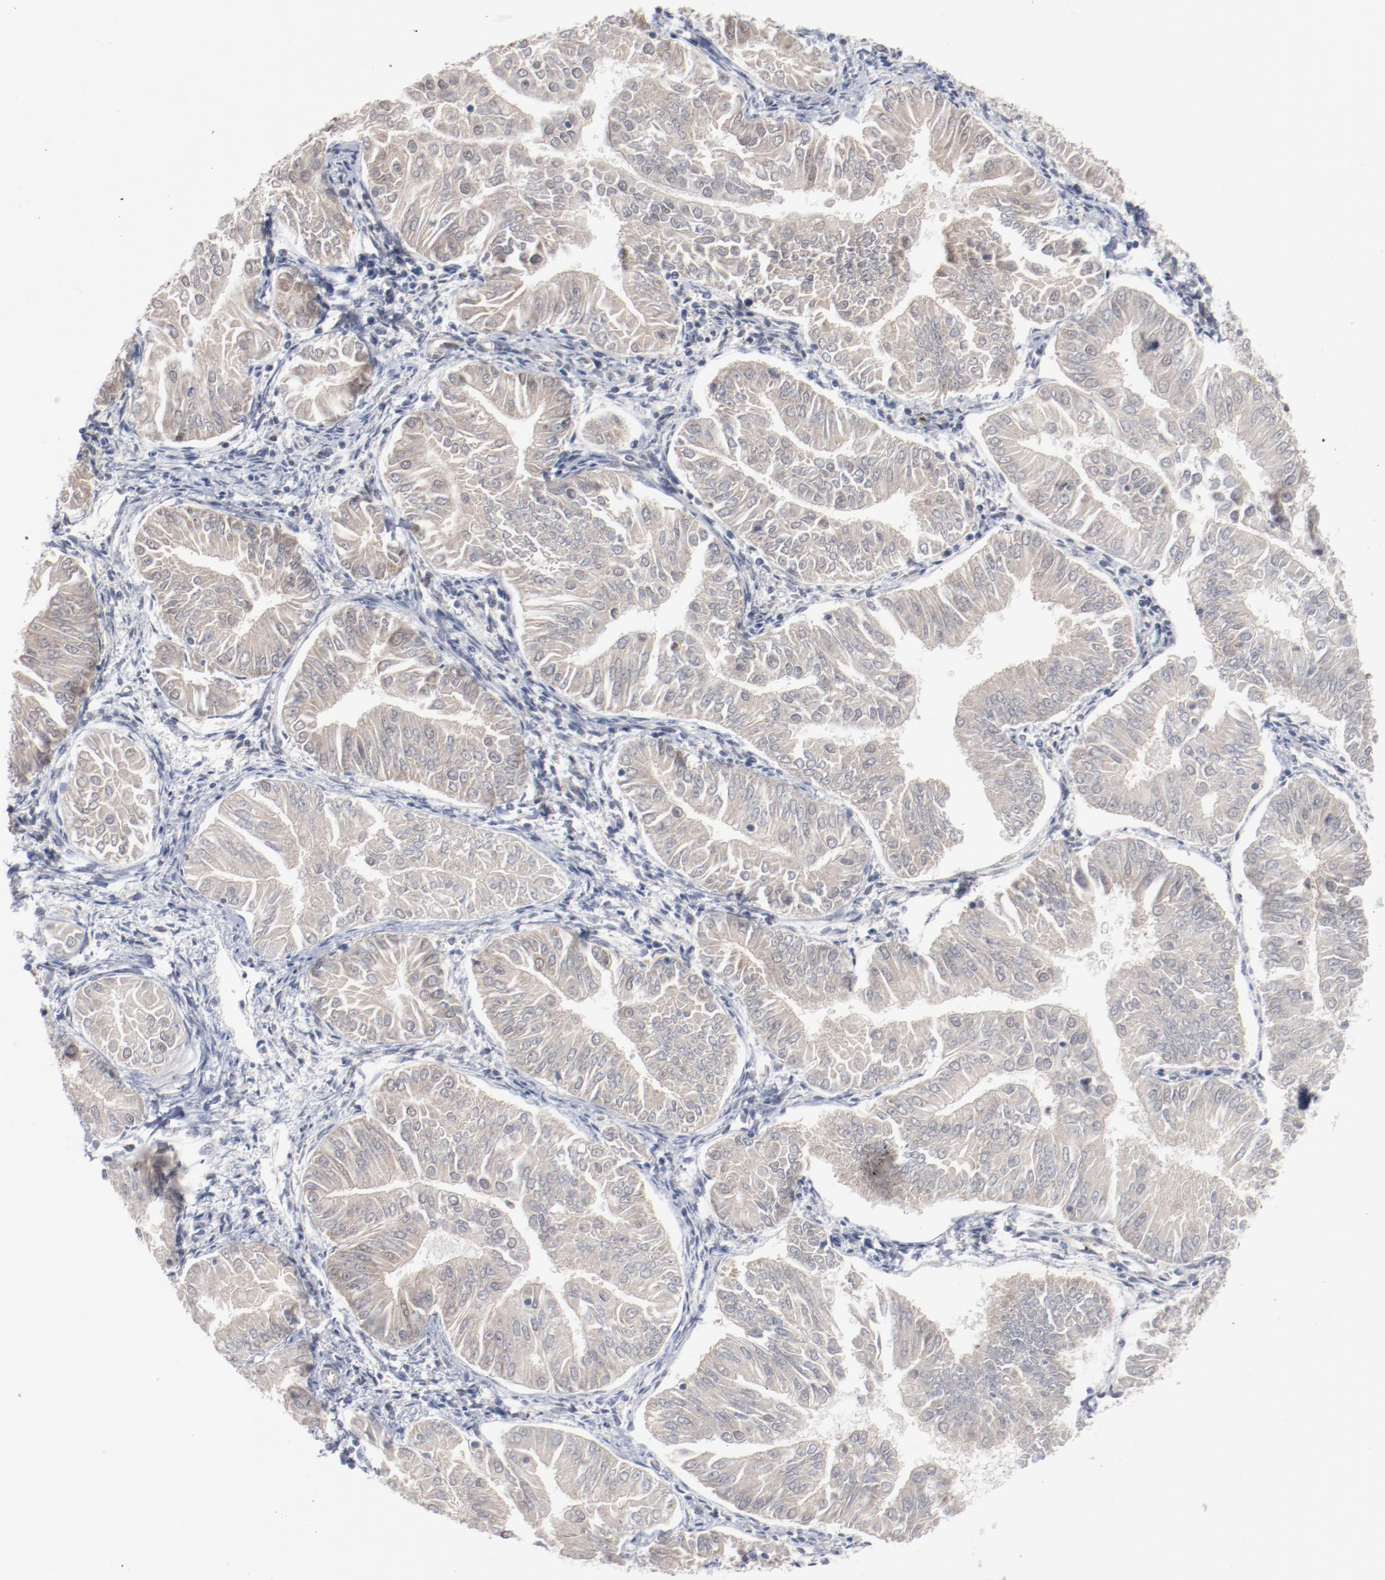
{"staining": {"intensity": "moderate", "quantity": "25%-75%", "location": "cytoplasmic/membranous,nuclear"}, "tissue": "endometrial cancer", "cell_type": "Tumor cells", "image_type": "cancer", "snomed": [{"axis": "morphology", "description": "Adenocarcinoma, NOS"}, {"axis": "topography", "description": "Endometrium"}], "caption": "A brown stain highlights moderate cytoplasmic/membranous and nuclear staining of a protein in human adenocarcinoma (endometrial) tumor cells. (Stains: DAB in brown, nuclei in blue, Microscopy: brightfield microscopy at high magnification).", "gene": "BUB3", "patient": {"sex": "female", "age": 53}}